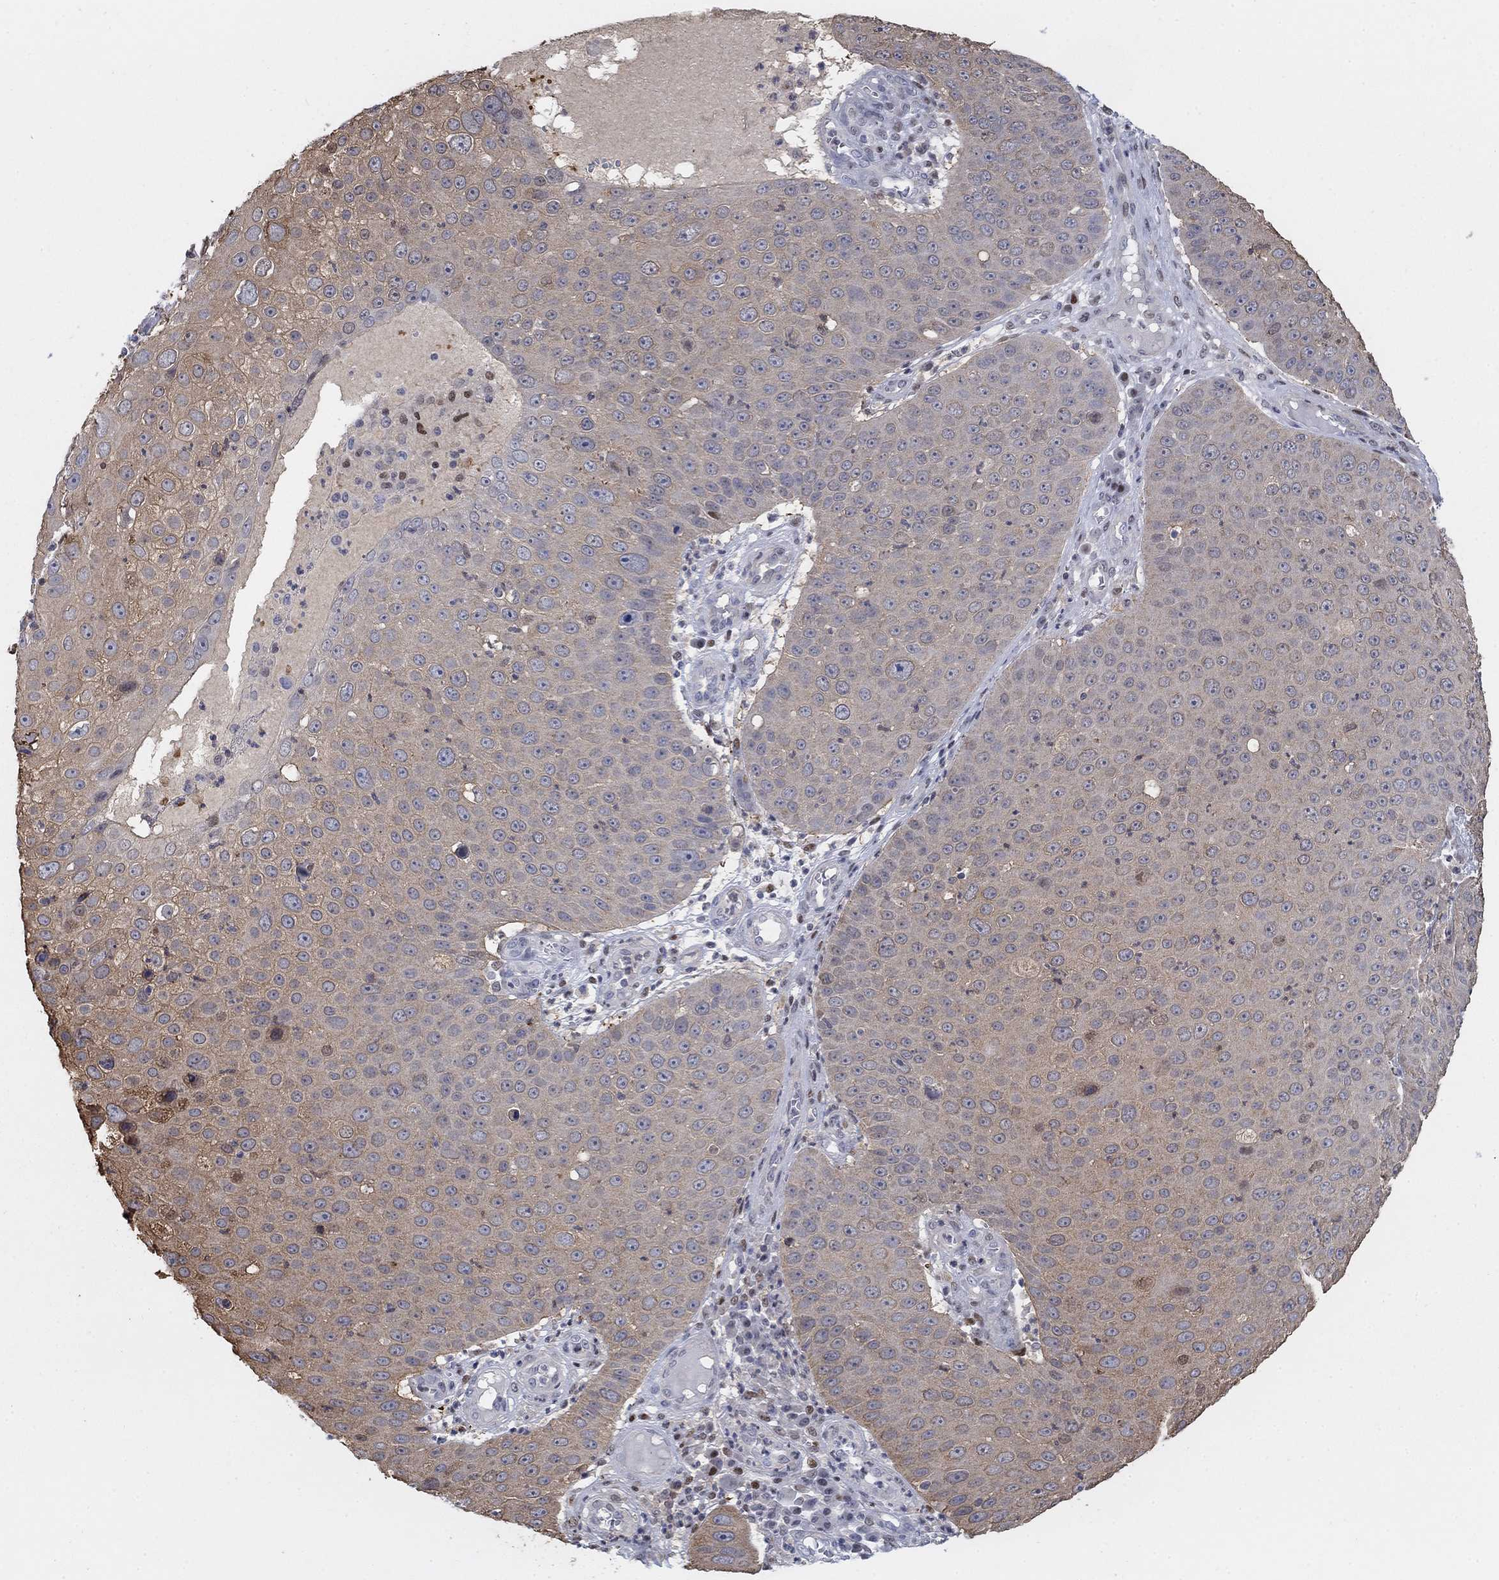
{"staining": {"intensity": "weak", "quantity": "25%-75%", "location": "cytoplasmic/membranous"}, "tissue": "skin cancer", "cell_type": "Tumor cells", "image_type": "cancer", "snomed": [{"axis": "morphology", "description": "Squamous cell carcinoma, NOS"}, {"axis": "topography", "description": "Skin"}], "caption": "Immunohistochemical staining of skin cancer (squamous cell carcinoma) reveals weak cytoplasmic/membranous protein positivity in about 25%-75% of tumor cells.", "gene": "MYO3A", "patient": {"sex": "male", "age": 71}}